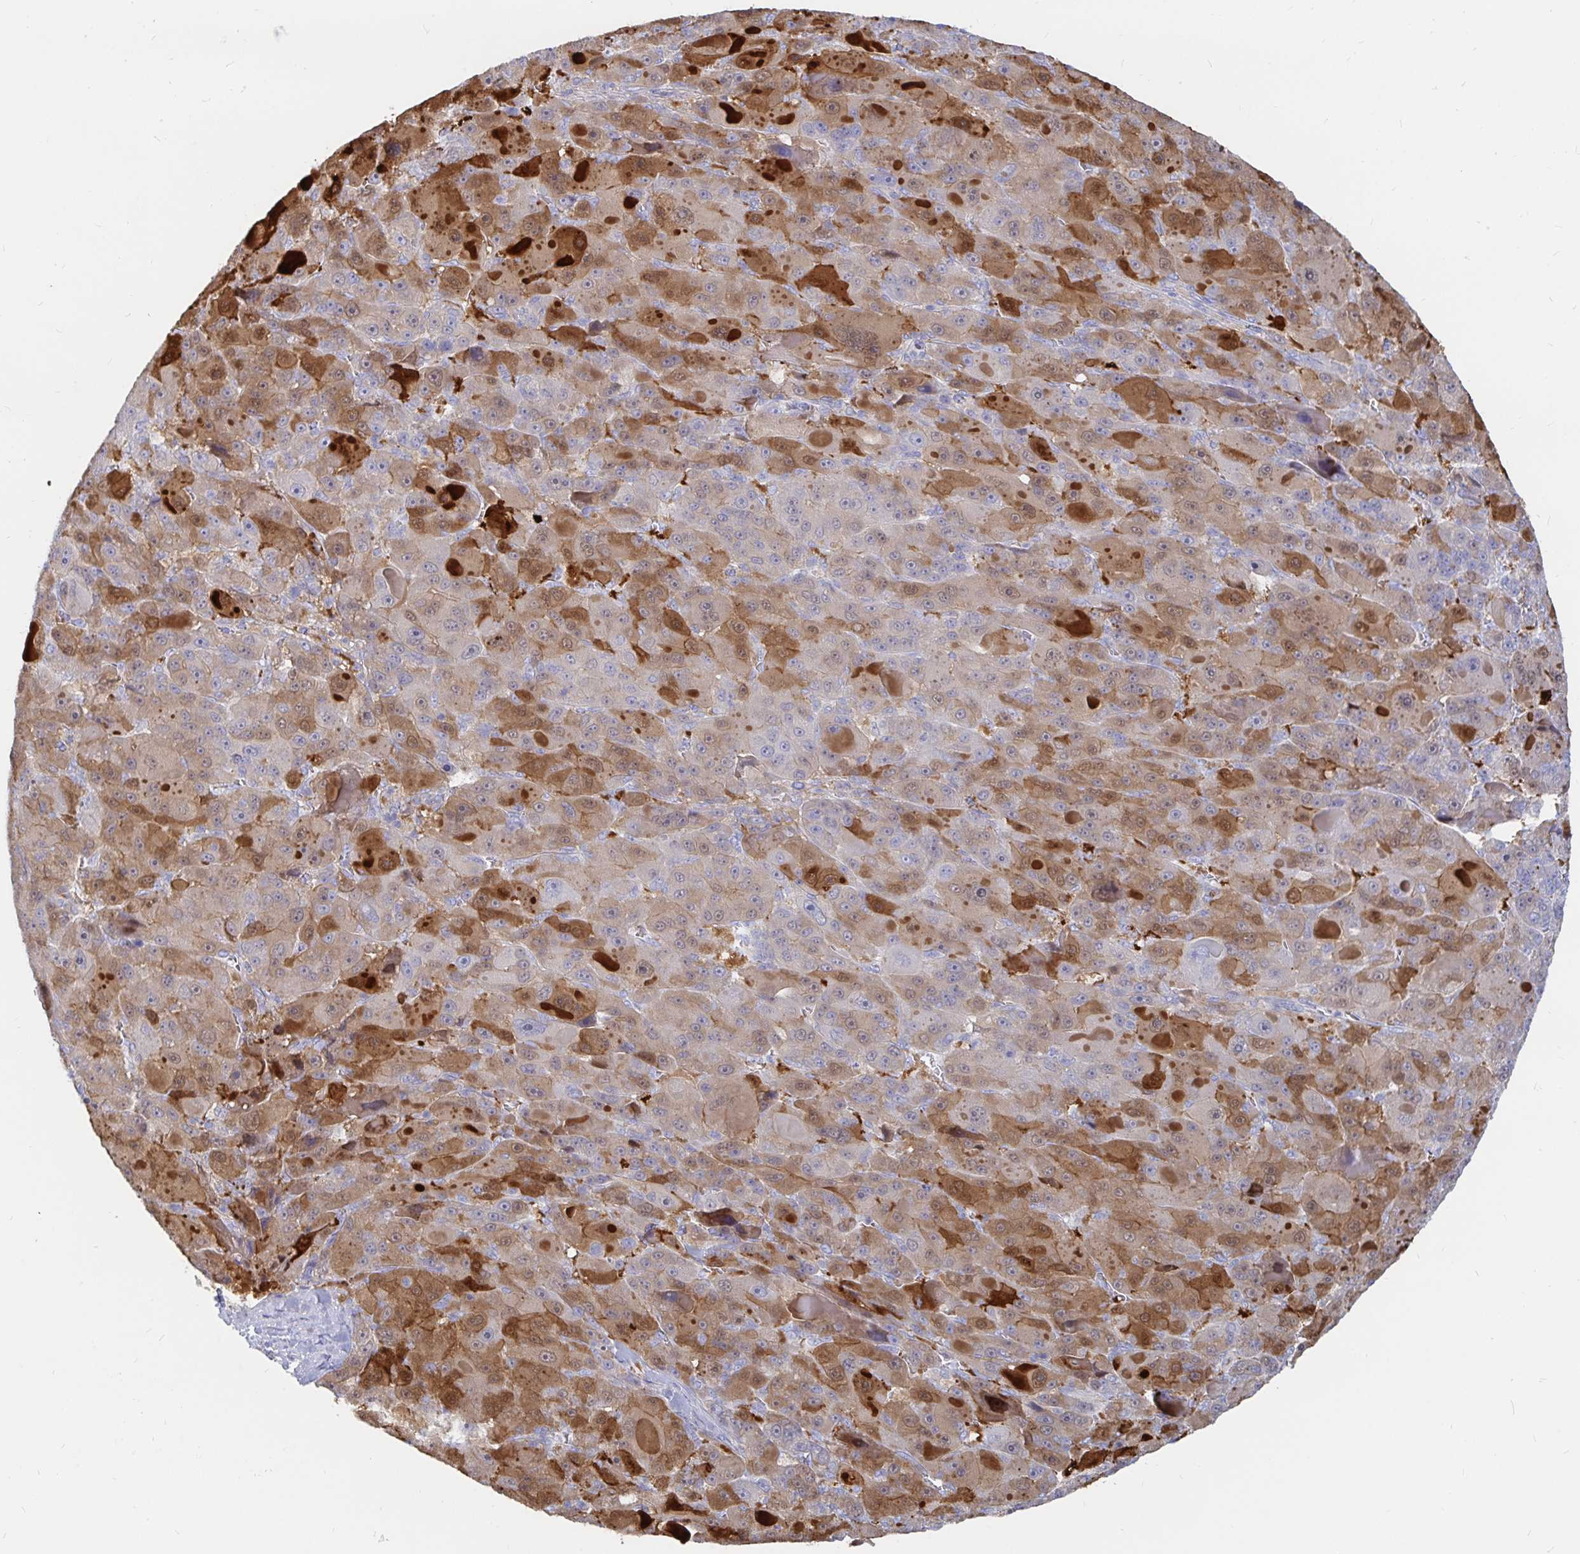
{"staining": {"intensity": "moderate", "quantity": "25%-75%", "location": "cytoplasmic/membranous,nuclear"}, "tissue": "liver cancer", "cell_type": "Tumor cells", "image_type": "cancer", "snomed": [{"axis": "morphology", "description": "Carcinoma, Hepatocellular, NOS"}, {"axis": "topography", "description": "Liver"}], "caption": "Tumor cells demonstrate medium levels of moderate cytoplasmic/membranous and nuclear expression in approximately 25%-75% of cells in liver hepatocellular carcinoma. (DAB (3,3'-diaminobenzidine) IHC with brightfield microscopy, high magnification).", "gene": "KCTD19", "patient": {"sex": "male", "age": 76}}